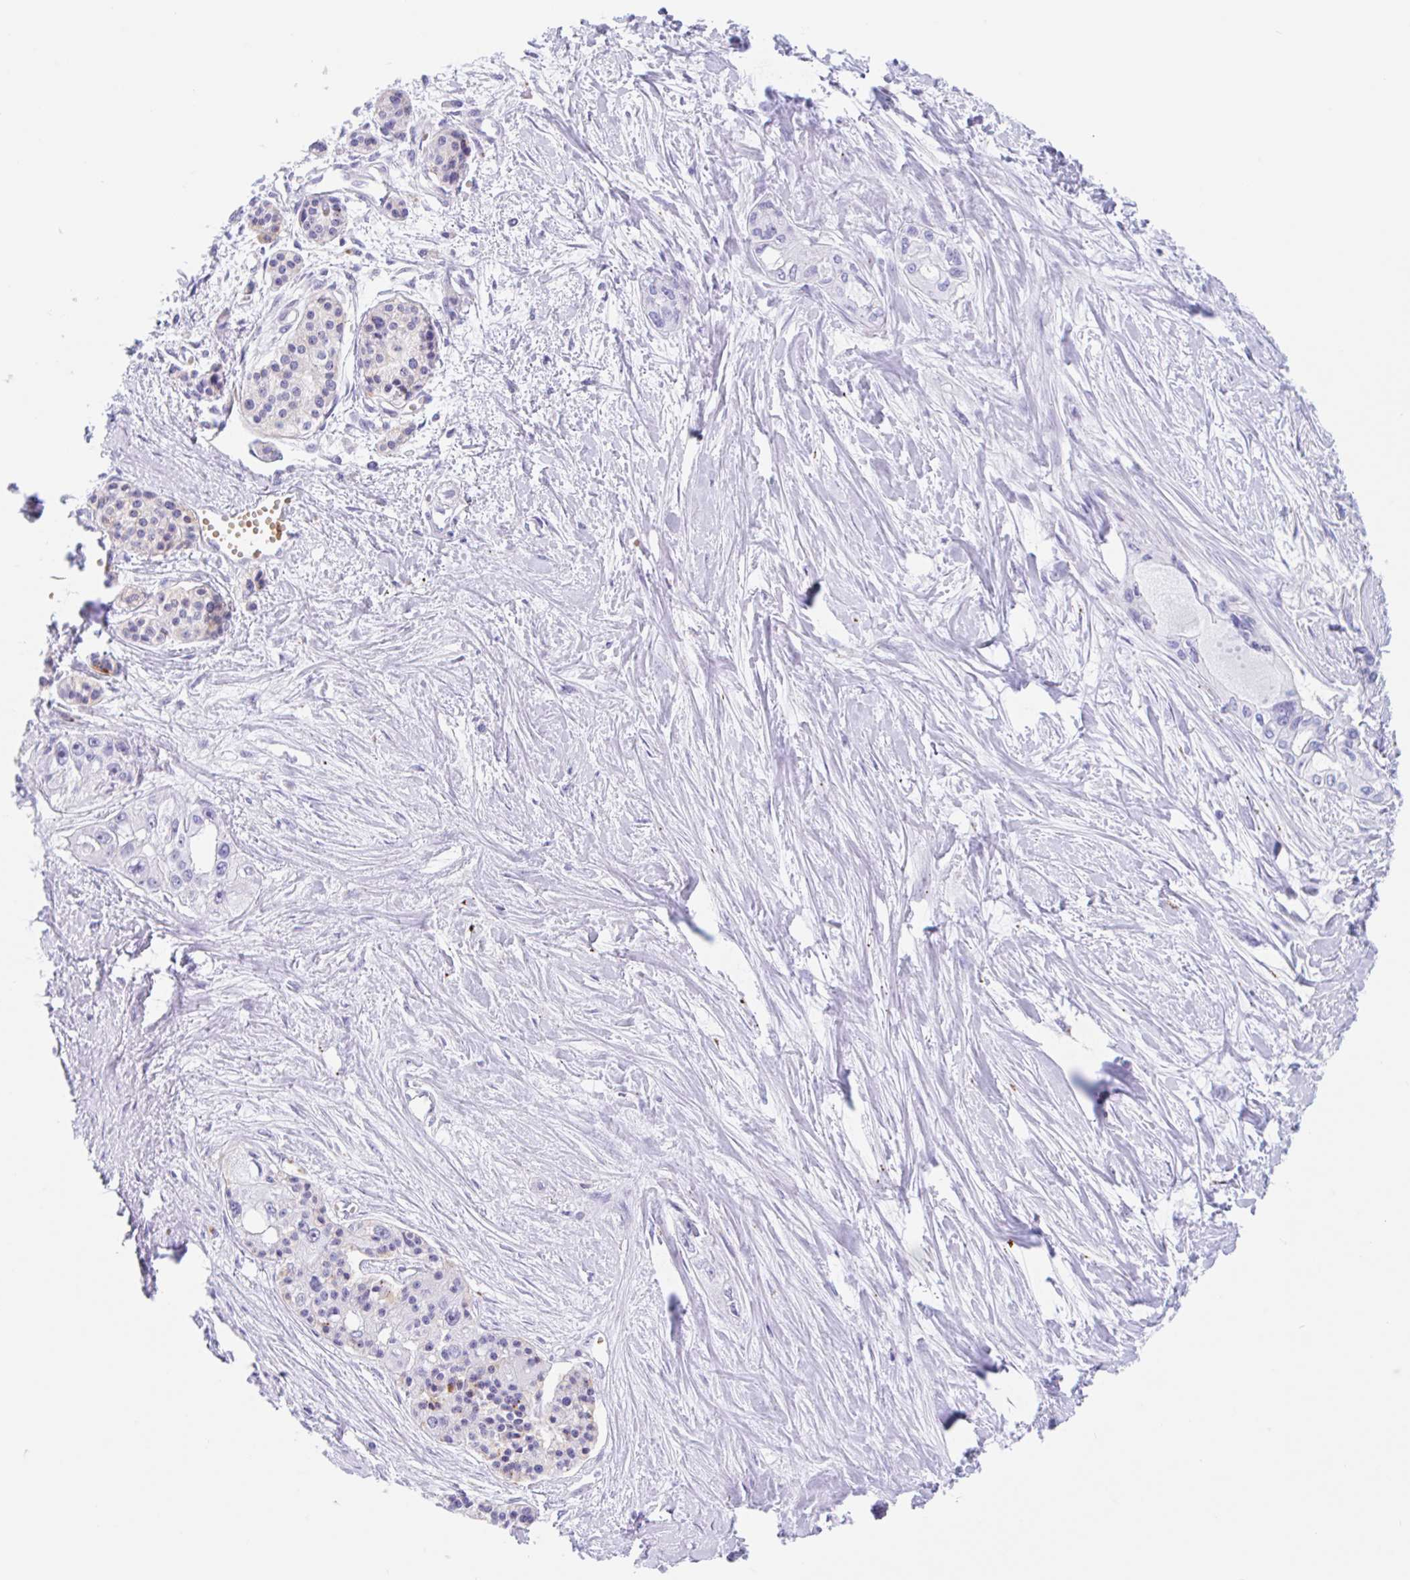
{"staining": {"intensity": "negative", "quantity": "none", "location": "none"}, "tissue": "pancreatic cancer", "cell_type": "Tumor cells", "image_type": "cancer", "snomed": [{"axis": "morphology", "description": "Adenocarcinoma, NOS"}, {"axis": "topography", "description": "Pancreas"}], "caption": "This is an immunohistochemistry micrograph of adenocarcinoma (pancreatic). There is no staining in tumor cells.", "gene": "ANKRD9", "patient": {"sex": "female", "age": 50}}